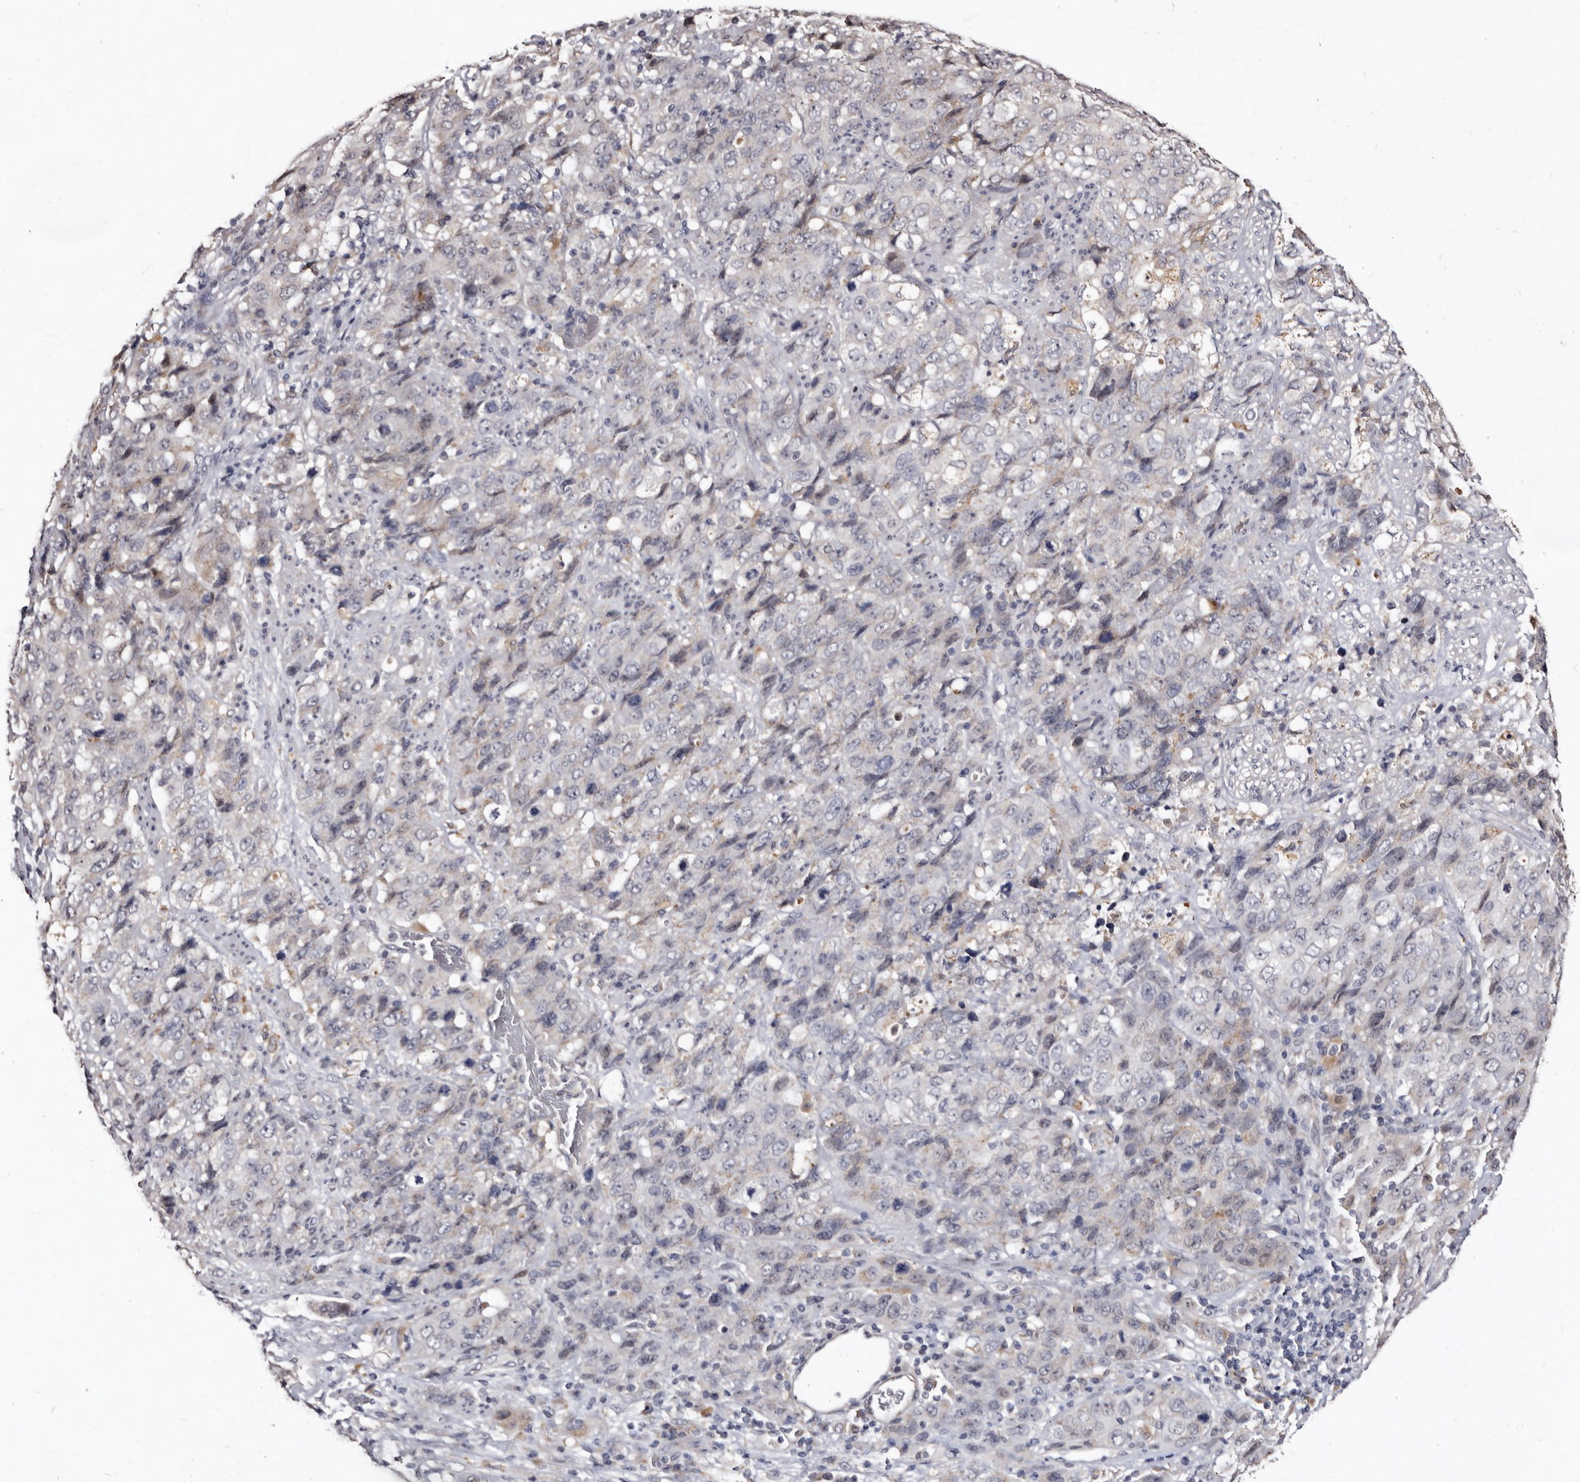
{"staining": {"intensity": "negative", "quantity": "none", "location": "none"}, "tissue": "stomach cancer", "cell_type": "Tumor cells", "image_type": "cancer", "snomed": [{"axis": "morphology", "description": "Adenocarcinoma, NOS"}, {"axis": "topography", "description": "Stomach"}], "caption": "Immunohistochemical staining of human adenocarcinoma (stomach) displays no significant expression in tumor cells. (Stains: DAB immunohistochemistry with hematoxylin counter stain, Microscopy: brightfield microscopy at high magnification).", "gene": "PTAFR", "patient": {"sex": "male", "age": 48}}